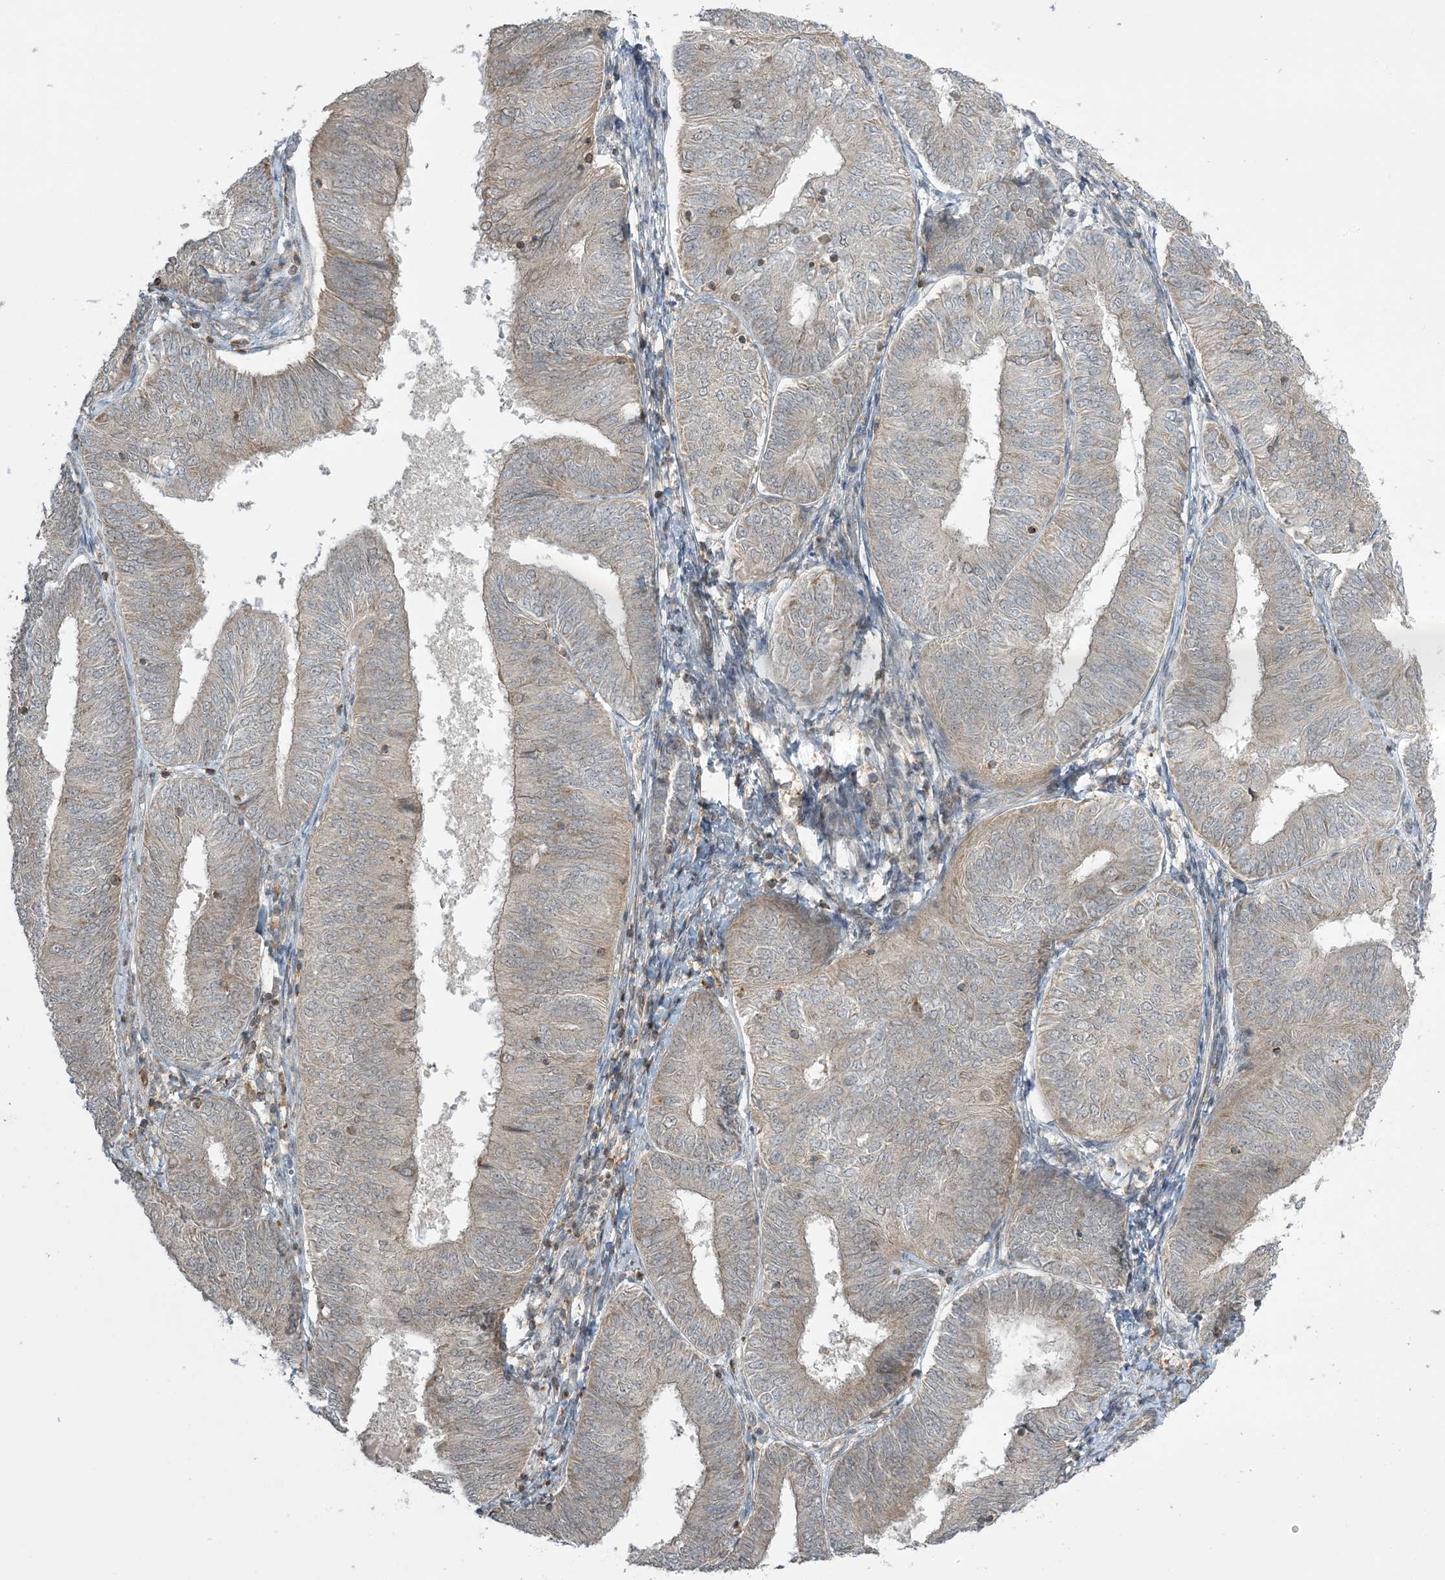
{"staining": {"intensity": "negative", "quantity": "none", "location": "none"}, "tissue": "endometrial cancer", "cell_type": "Tumor cells", "image_type": "cancer", "snomed": [{"axis": "morphology", "description": "Adenocarcinoma, NOS"}, {"axis": "topography", "description": "Endometrium"}], "caption": "High power microscopy photomicrograph of an IHC micrograph of adenocarcinoma (endometrial), revealing no significant expression in tumor cells.", "gene": "PHLDB2", "patient": {"sex": "female", "age": 58}}